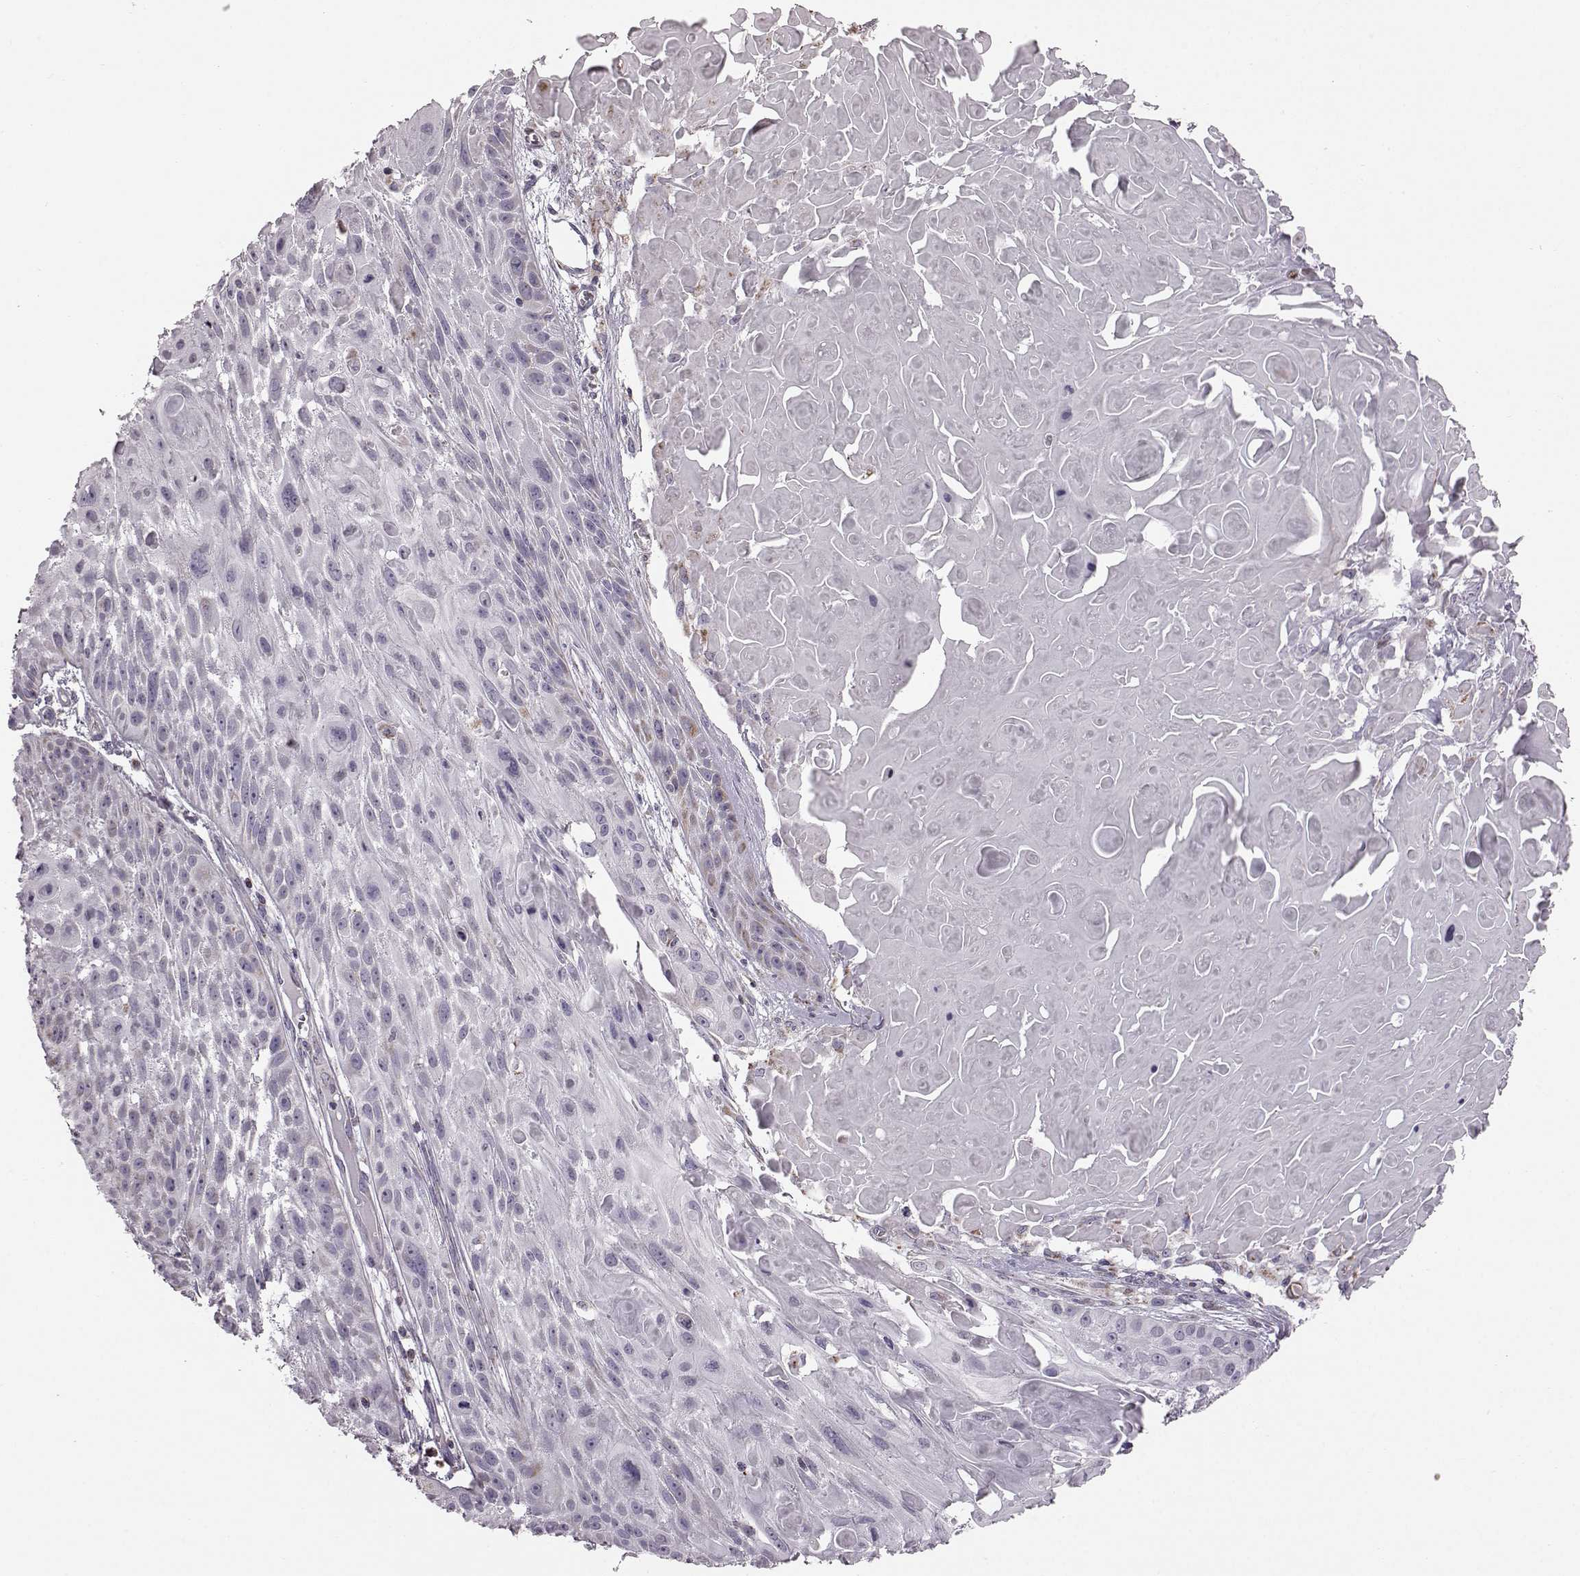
{"staining": {"intensity": "moderate", "quantity": "<25%", "location": "cytoplasmic/membranous"}, "tissue": "skin cancer", "cell_type": "Tumor cells", "image_type": "cancer", "snomed": [{"axis": "morphology", "description": "Squamous cell carcinoma, NOS"}, {"axis": "topography", "description": "Skin"}, {"axis": "topography", "description": "Anal"}], "caption": "A brown stain labels moderate cytoplasmic/membranous expression of a protein in squamous cell carcinoma (skin) tumor cells. (DAB IHC, brown staining for protein, blue staining for nuclei).", "gene": "ATP5MF", "patient": {"sex": "female", "age": 75}}